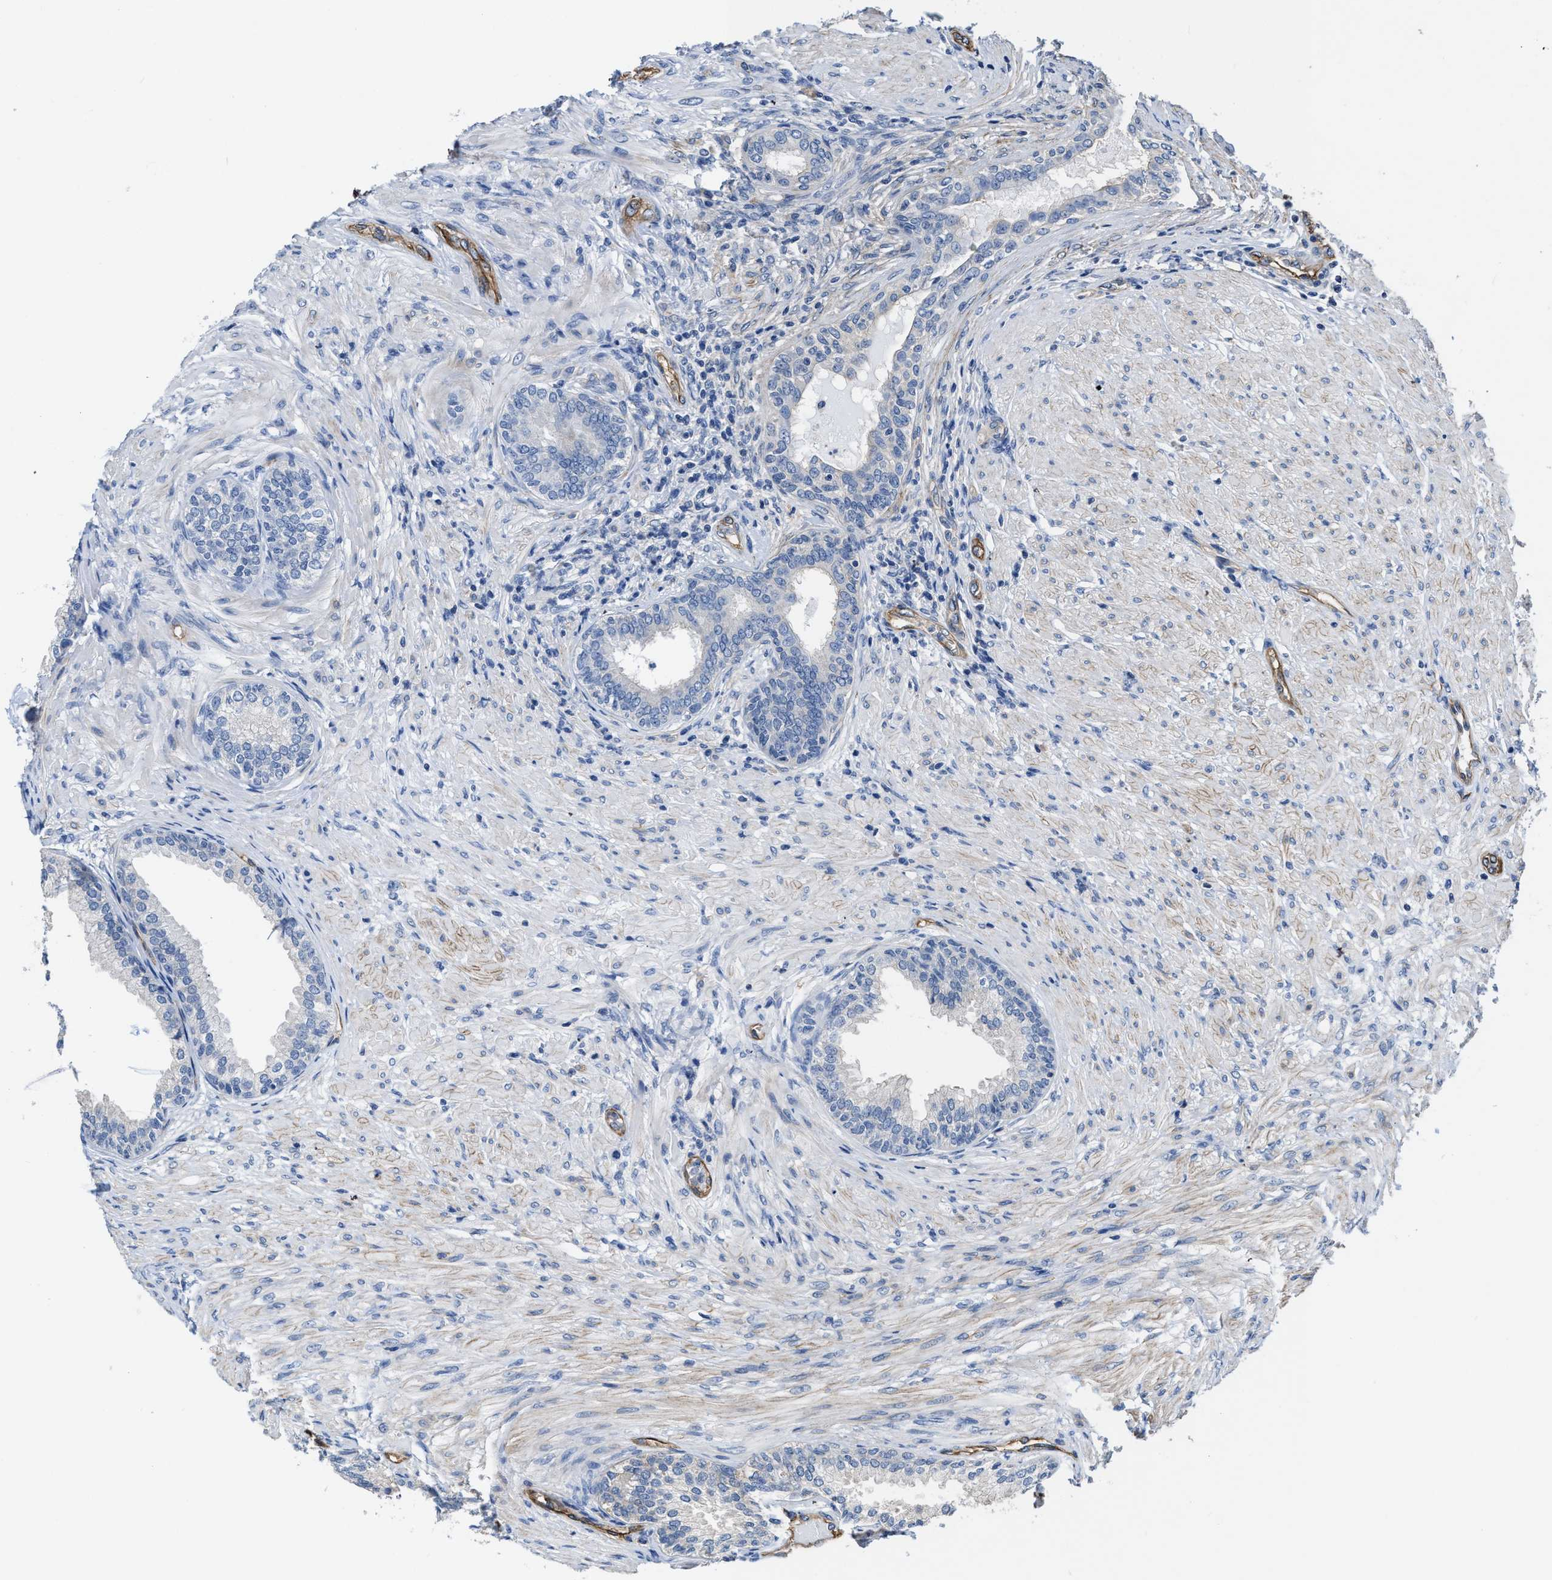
{"staining": {"intensity": "negative", "quantity": "none", "location": "none"}, "tissue": "prostate", "cell_type": "Glandular cells", "image_type": "normal", "snomed": [{"axis": "morphology", "description": "Normal tissue, NOS"}, {"axis": "topography", "description": "Prostate"}], "caption": "Prostate stained for a protein using IHC shows no positivity glandular cells.", "gene": "C22orf42", "patient": {"sex": "male", "age": 76}}